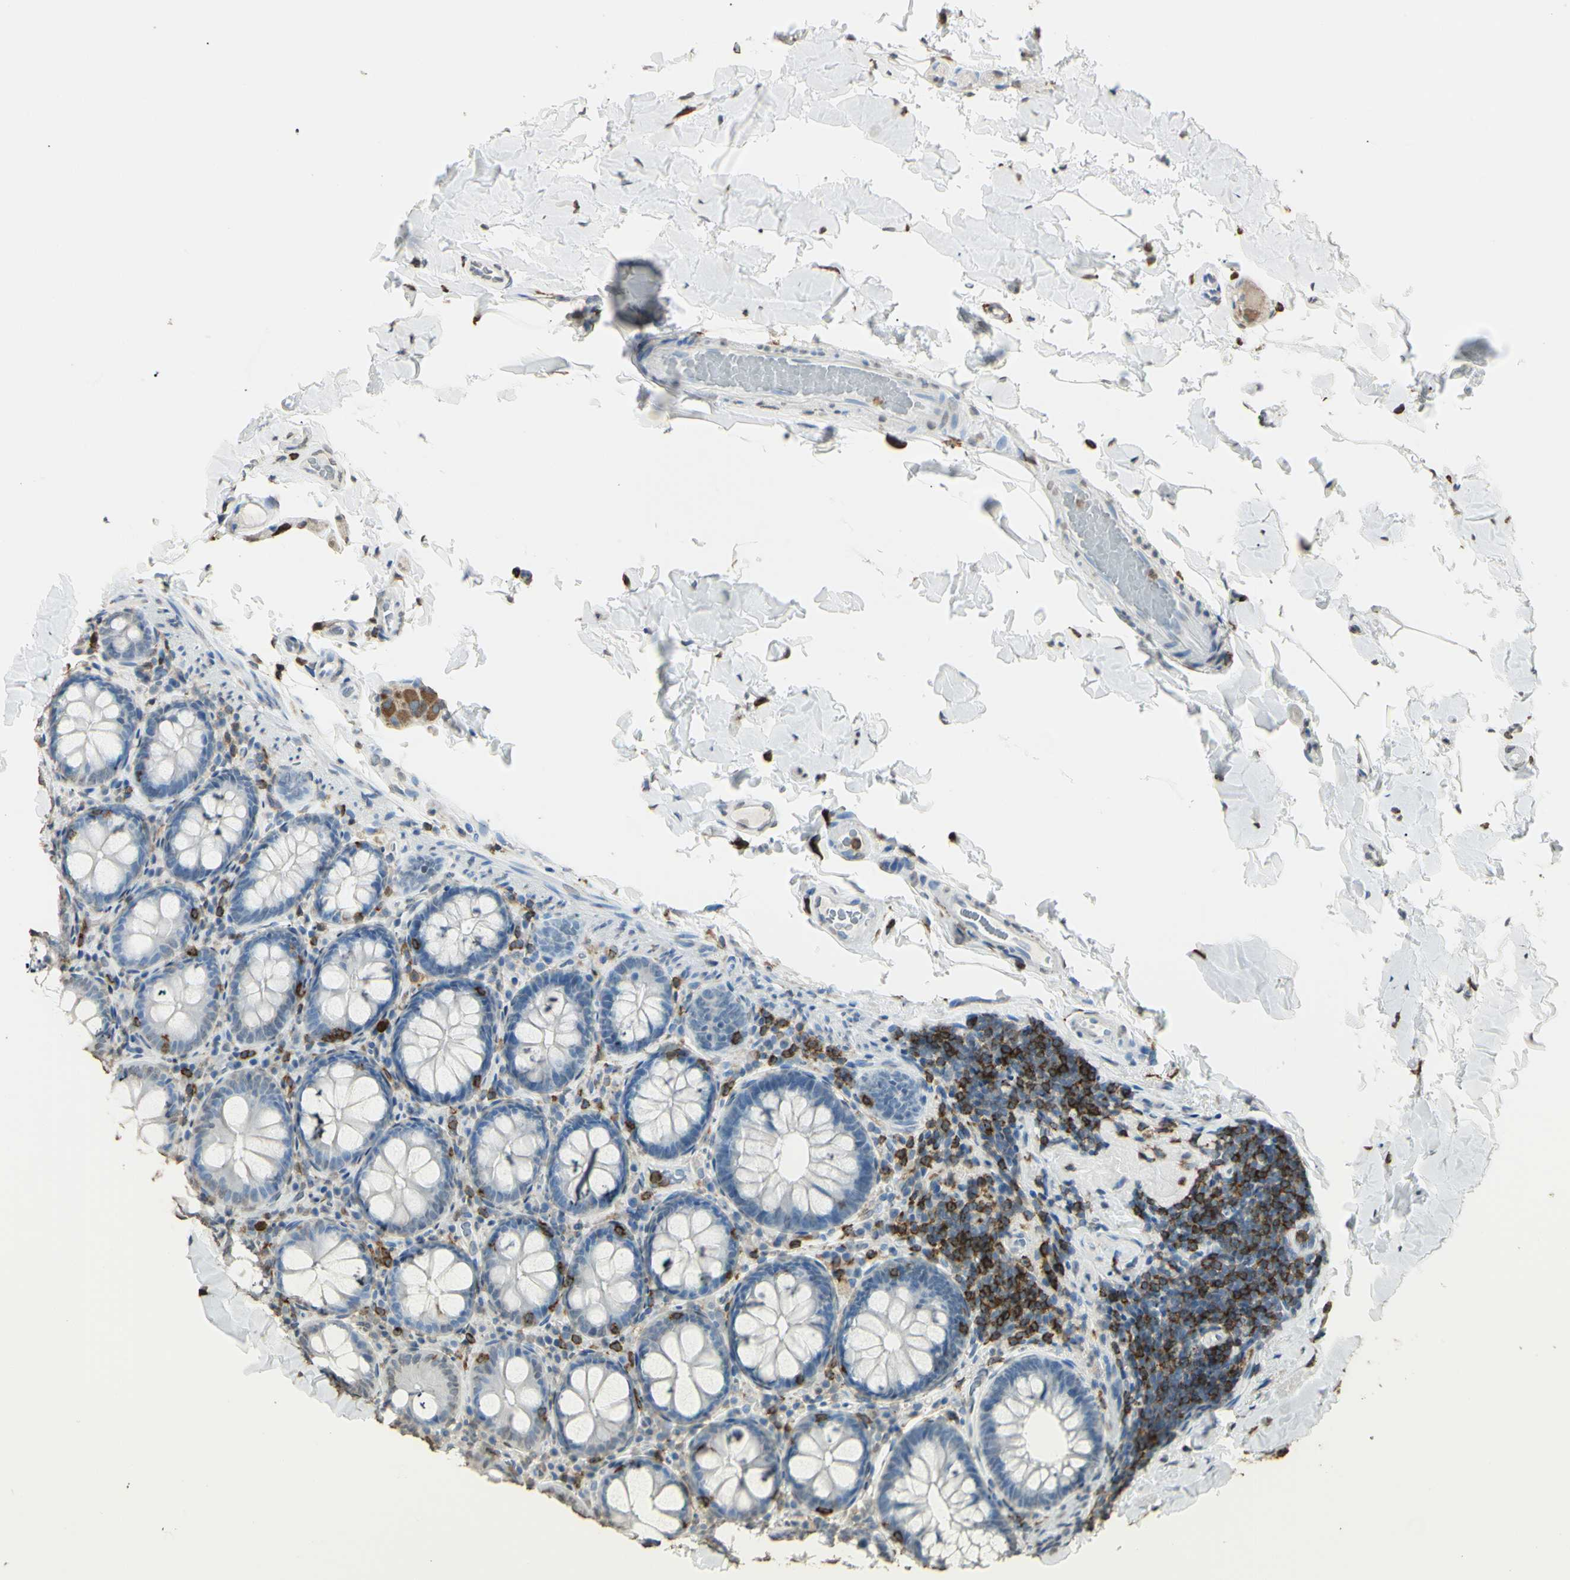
{"staining": {"intensity": "negative", "quantity": "none", "location": "none"}, "tissue": "colon", "cell_type": "Endothelial cells", "image_type": "normal", "snomed": [{"axis": "morphology", "description": "Normal tissue, NOS"}, {"axis": "topography", "description": "Colon"}], "caption": "Human colon stained for a protein using immunohistochemistry (IHC) shows no staining in endothelial cells.", "gene": "PSTPIP1", "patient": {"sex": "female", "age": 61}}